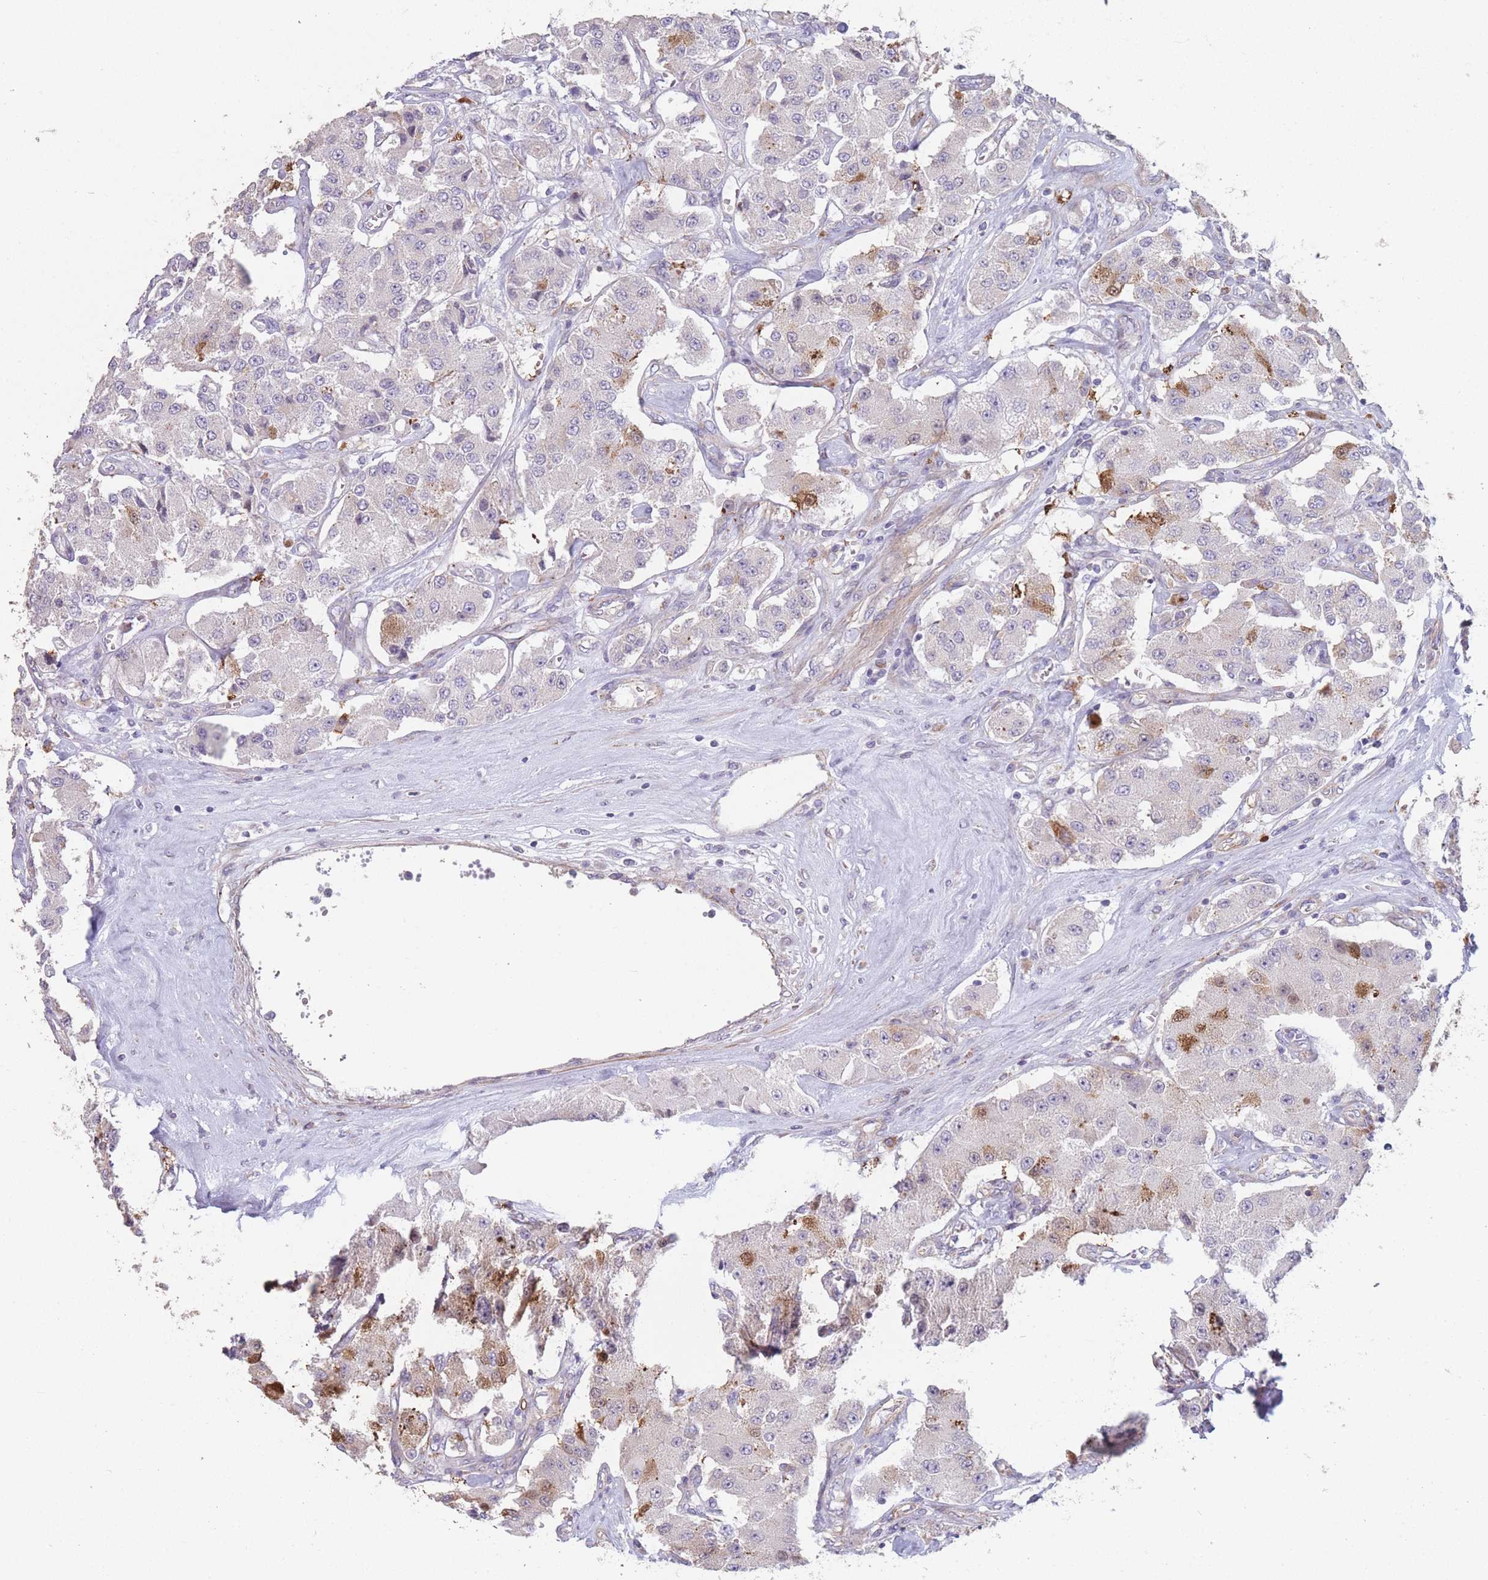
{"staining": {"intensity": "moderate", "quantity": "<25%", "location": "cytoplasmic/membranous"}, "tissue": "carcinoid", "cell_type": "Tumor cells", "image_type": "cancer", "snomed": [{"axis": "morphology", "description": "Carcinoid, malignant, NOS"}, {"axis": "topography", "description": "Pancreas"}], "caption": "Carcinoid tissue displays moderate cytoplasmic/membranous staining in approximately <25% of tumor cells", "gene": "SMPD4", "patient": {"sex": "male", "age": 41}}